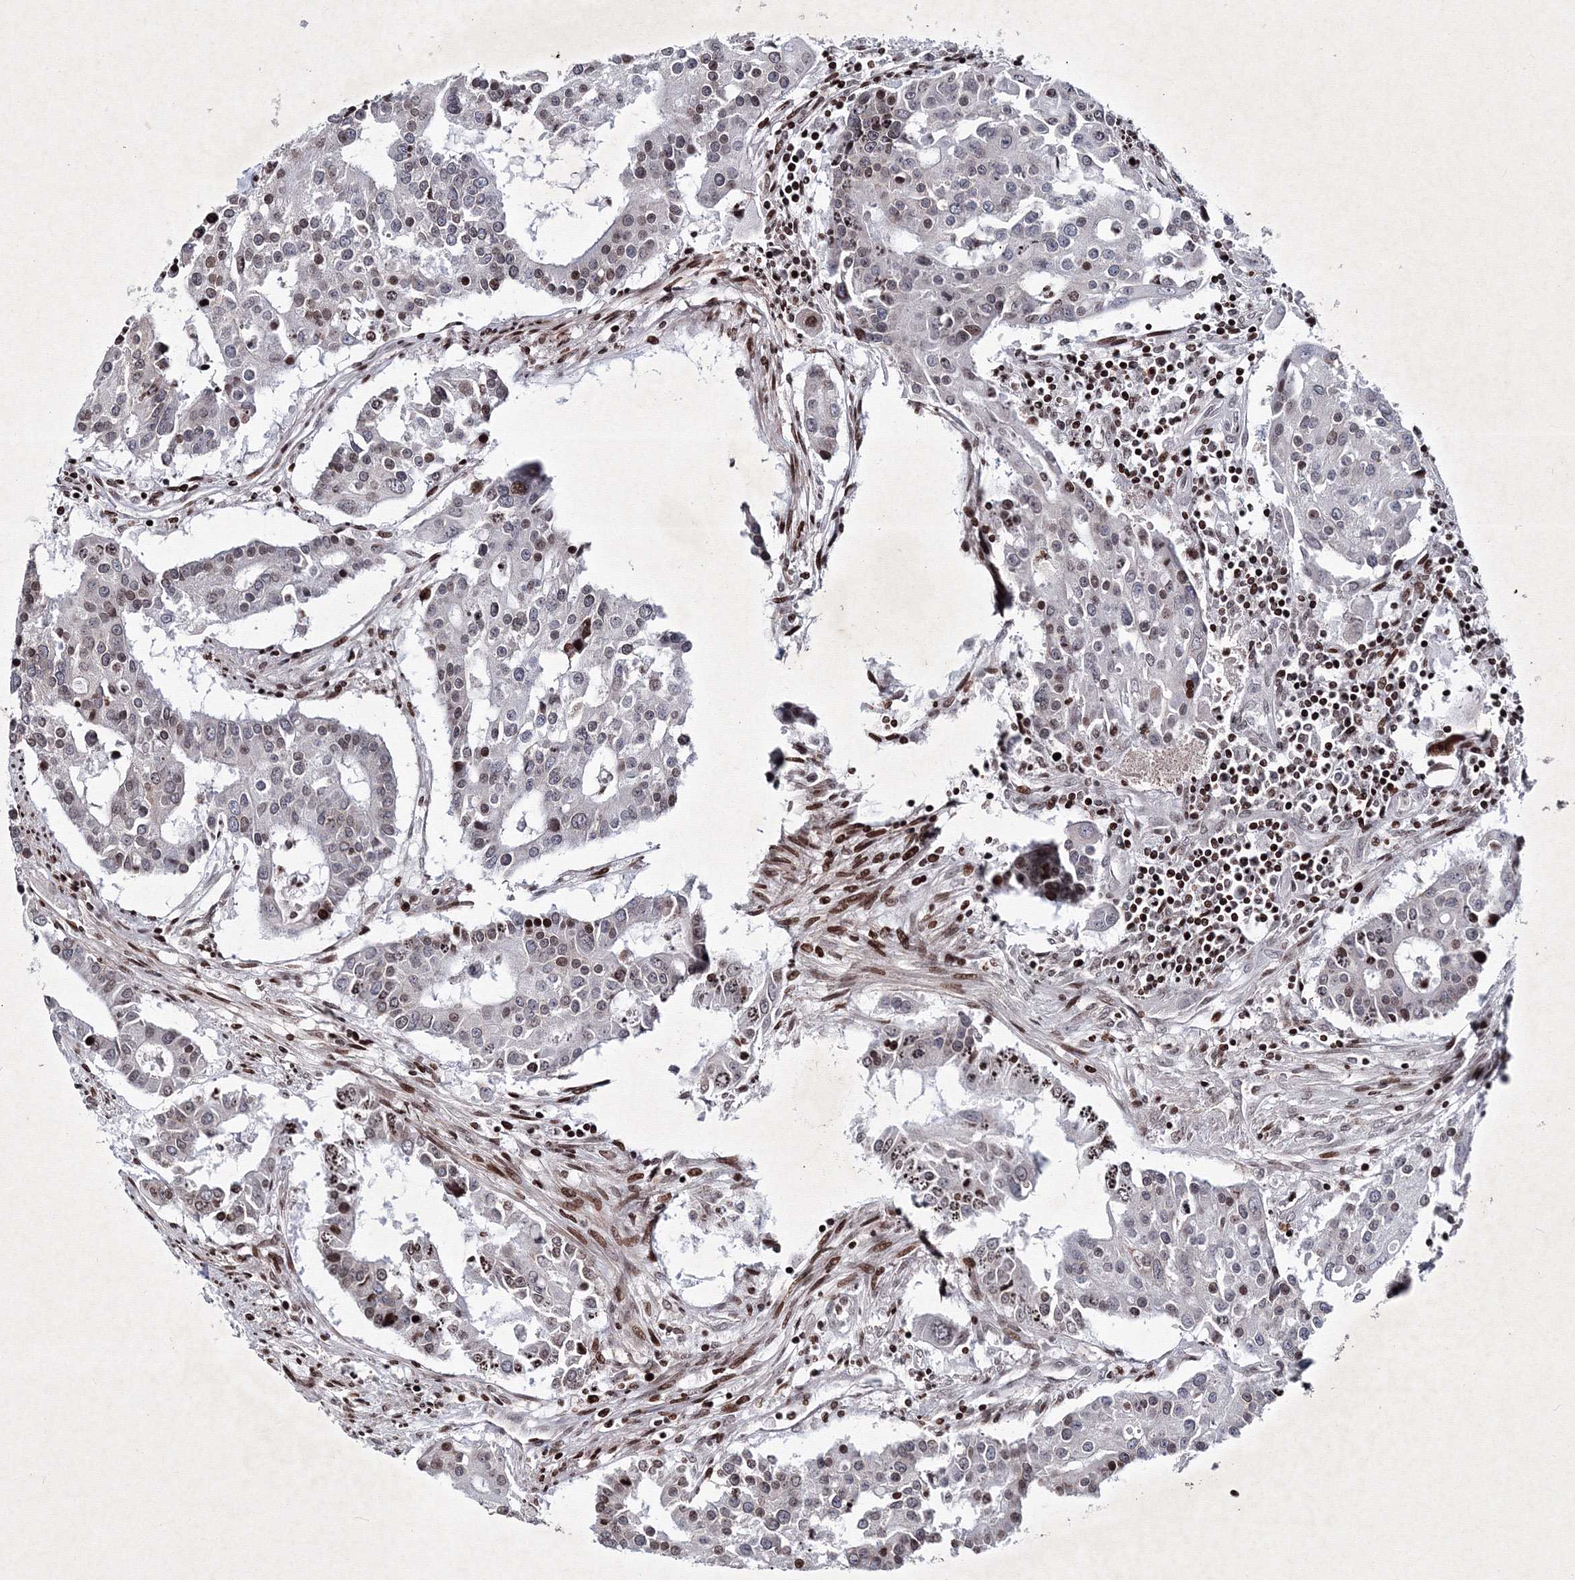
{"staining": {"intensity": "moderate", "quantity": "<25%", "location": "nuclear"}, "tissue": "colorectal cancer", "cell_type": "Tumor cells", "image_type": "cancer", "snomed": [{"axis": "morphology", "description": "Adenocarcinoma, NOS"}, {"axis": "topography", "description": "Colon"}], "caption": "Human colorectal cancer stained with a brown dye demonstrates moderate nuclear positive staining in about <25% of tumor cells.", "gene": "SMIM29", "patient": {"sex": "male", "age": 77}}